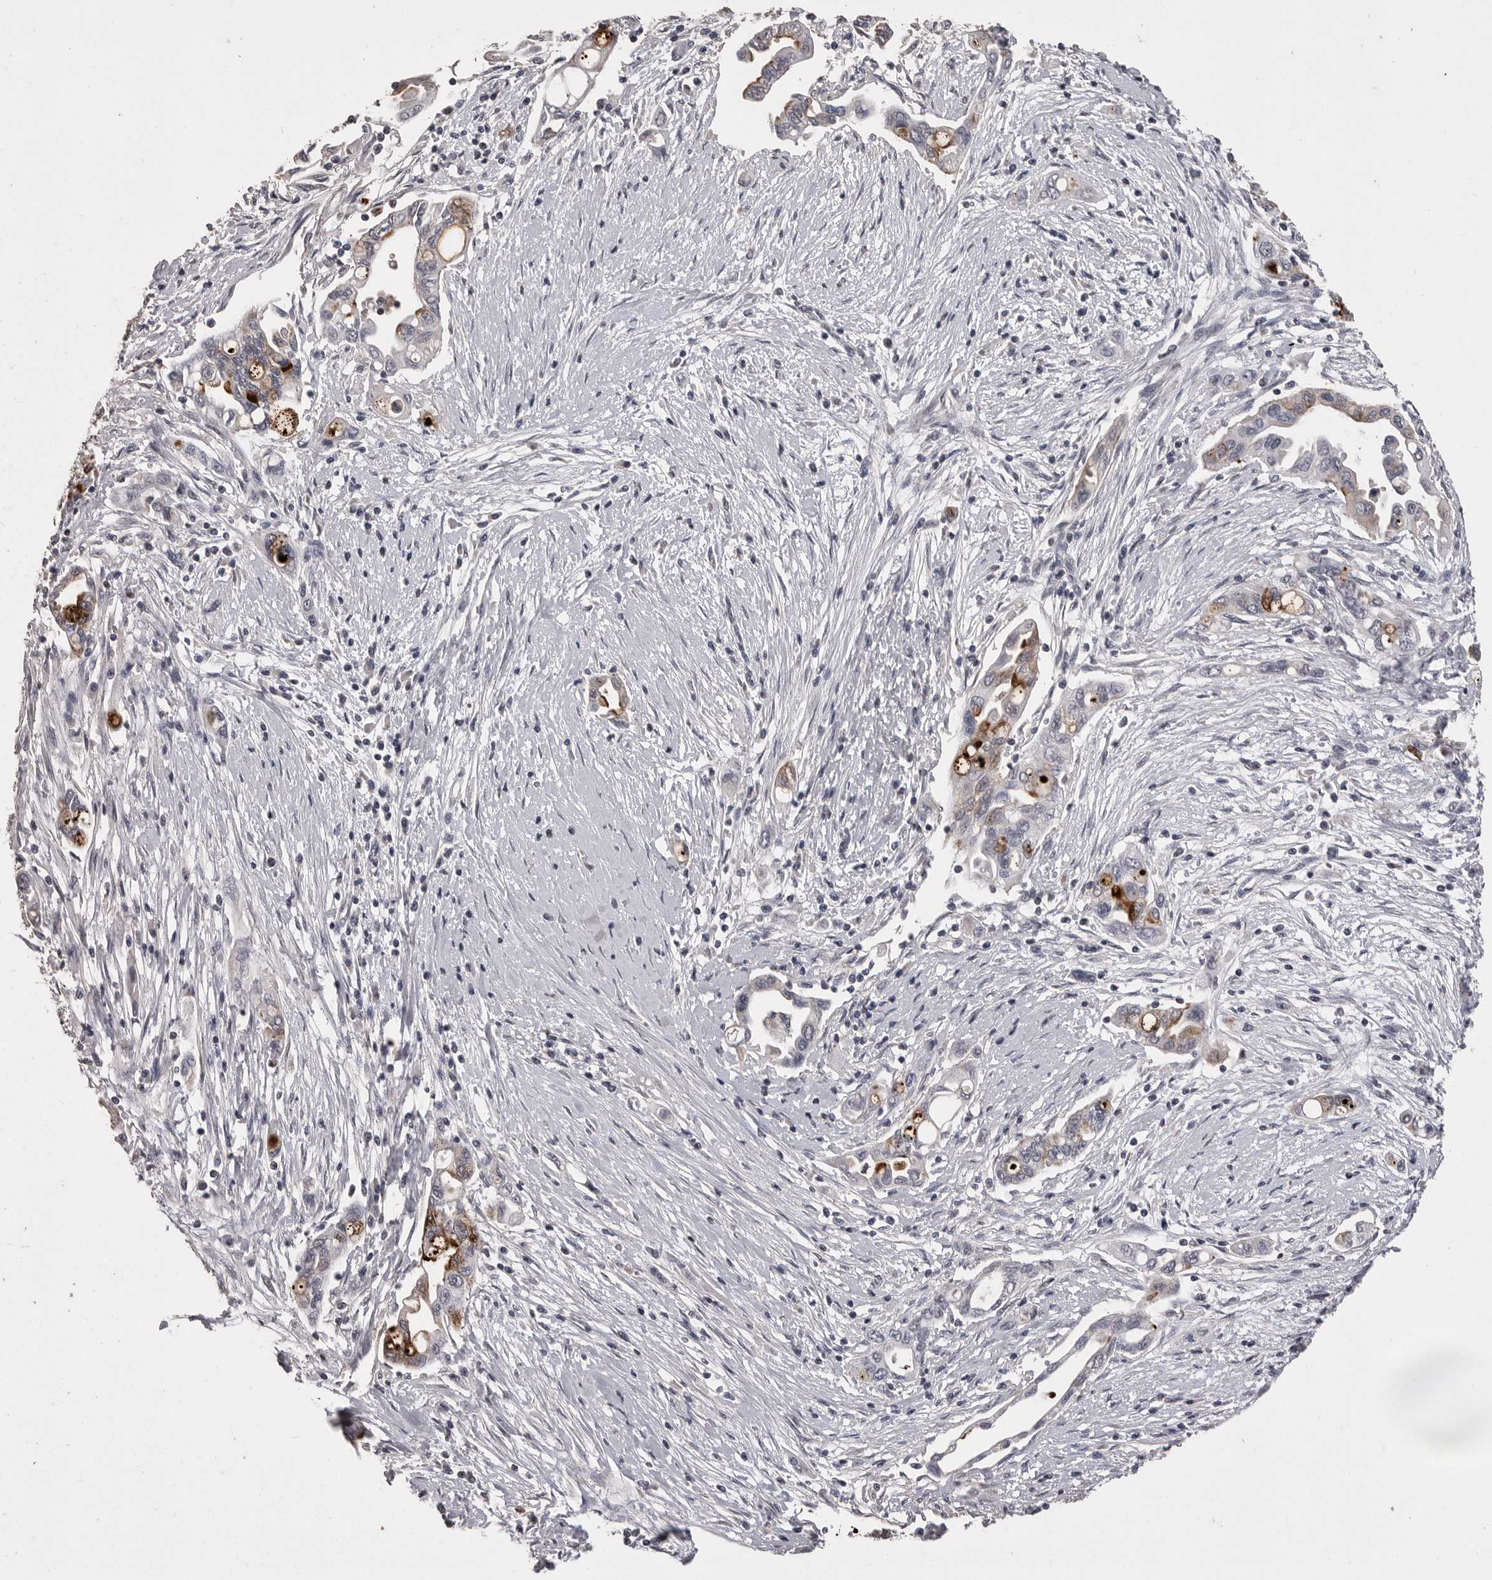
{"staining": {"intensity": "moderate", "quantity": "<25%", "location": "cytoplasmic/membranous"}, "tissue": "pancreatic cancer", "cell_type": "Tumor cells", "image_type": "cancer", "snomed": [{"axis": "morphology", "description": "Adenocarcinoma, NOS"}, {"axis": "topography", "description": "Pancreas"}], "caption": "Human pancreatic cancer (adenocarcinoma) stained with a brown dye demonstrates moderate cytoplasmic/membranous positive expression in approximately <25% of tumor cells.", "gene": "MMP7", "patient": {"sex": "female", "age": 57}}